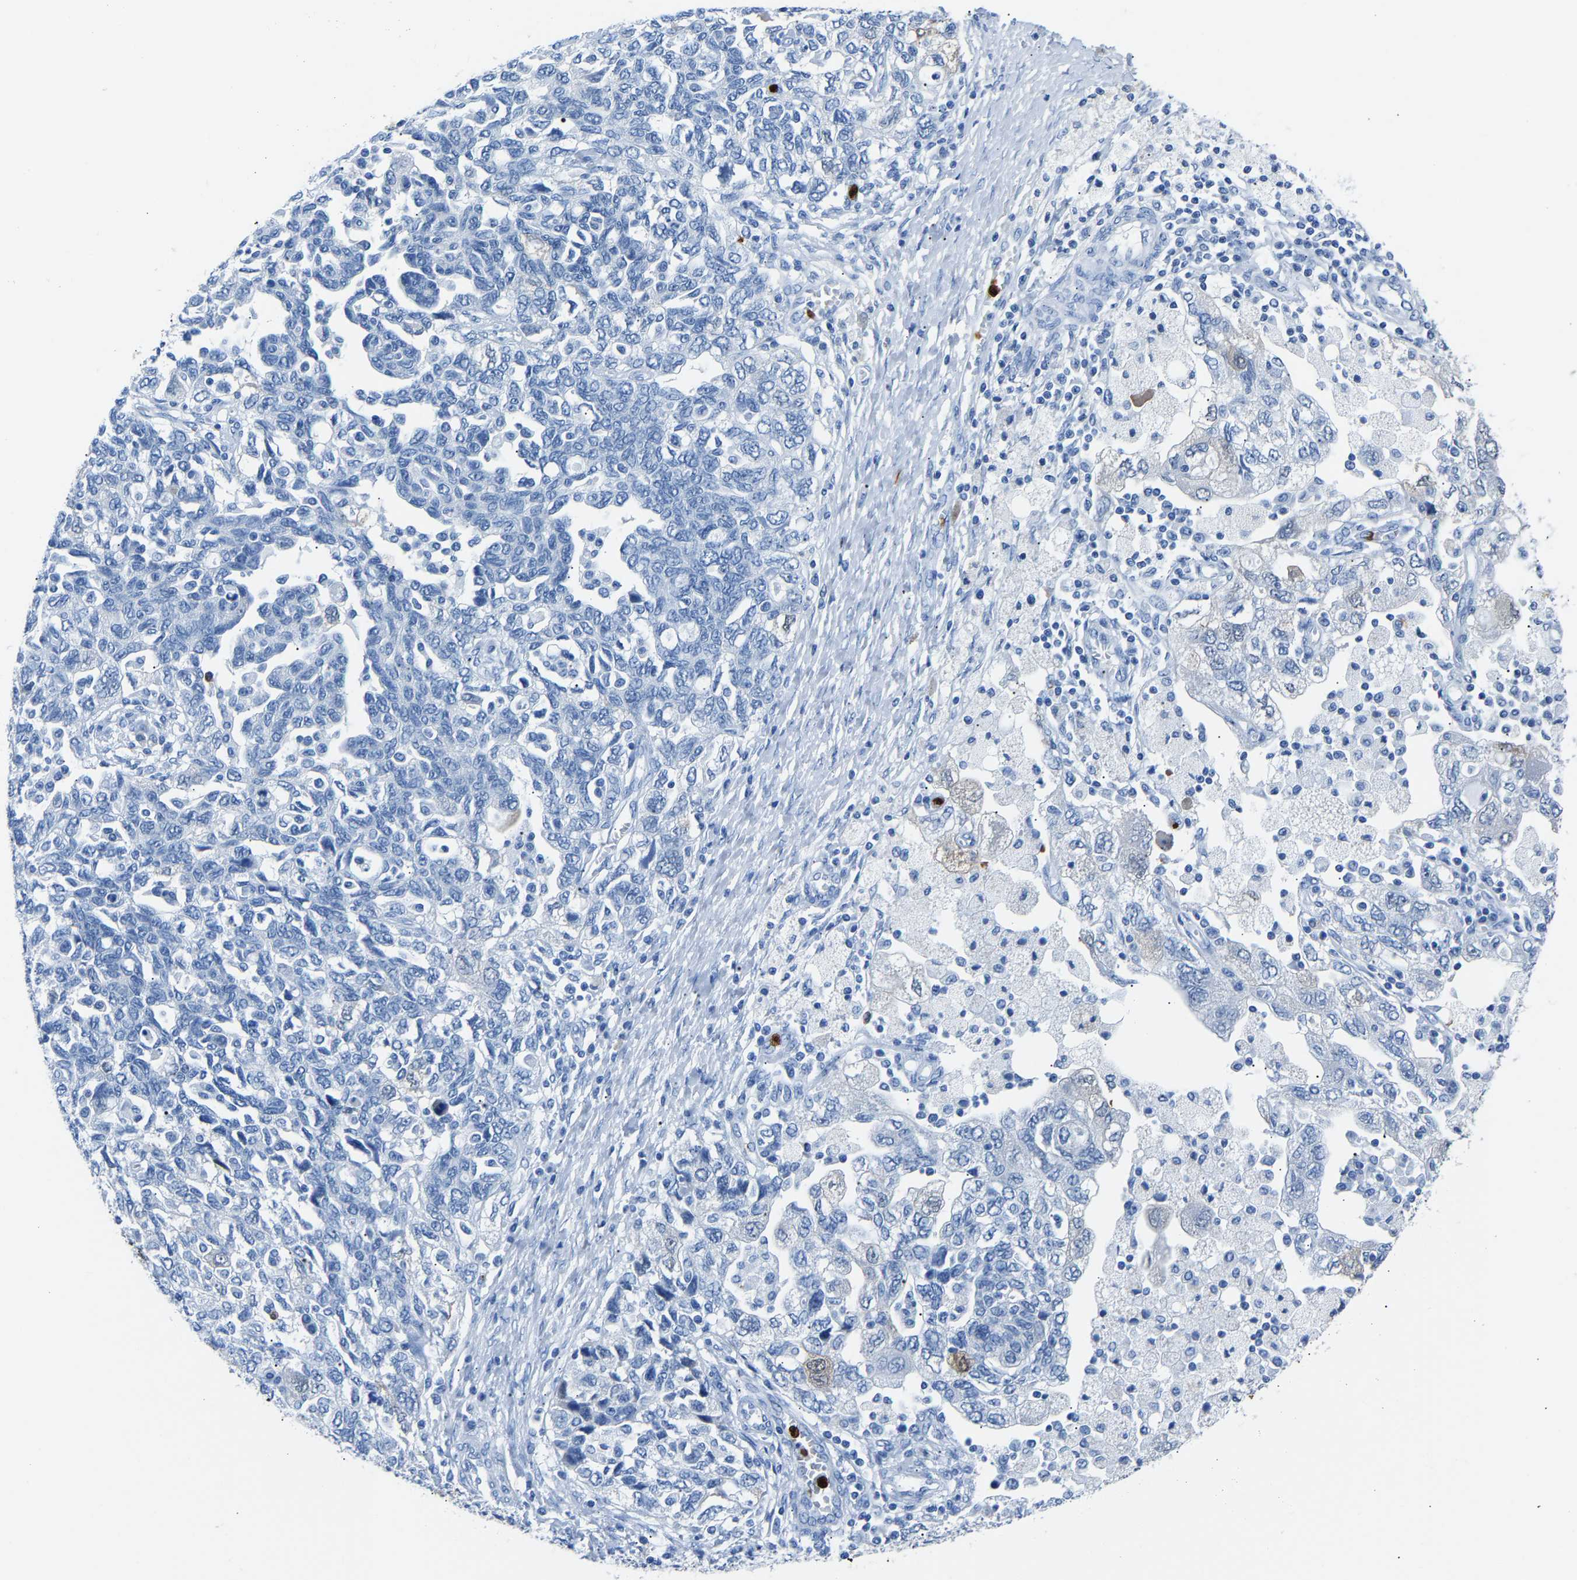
{"staining": {"intensity": "negative", "quantity": "none", "location": "none"}, "tissue": "ovarian cancer", "cell_type": "Tumor cells", "image_type": "cancer", "snomed": [{"axis": "morphology", "description": "Carcinoma, NOS"}, {"axis": "morphology", "description": "Cystadenocarcinoma, serous, NOS"}, {"axis": "topography", "description": "Ovary"}], "caption": "IHC photomicrograph of neoplastic tissue: human ovarian cancer (carcinoma) stained with DAB (3,3'-diaminobenzidine) shows no significant protein staining in tumor cells. The staining is performed using DAB brown chromogen with nuclei counter-stained in using hematoxylin.", "gene": "S100P", "patient": {"sex": "female", "age": 69}}